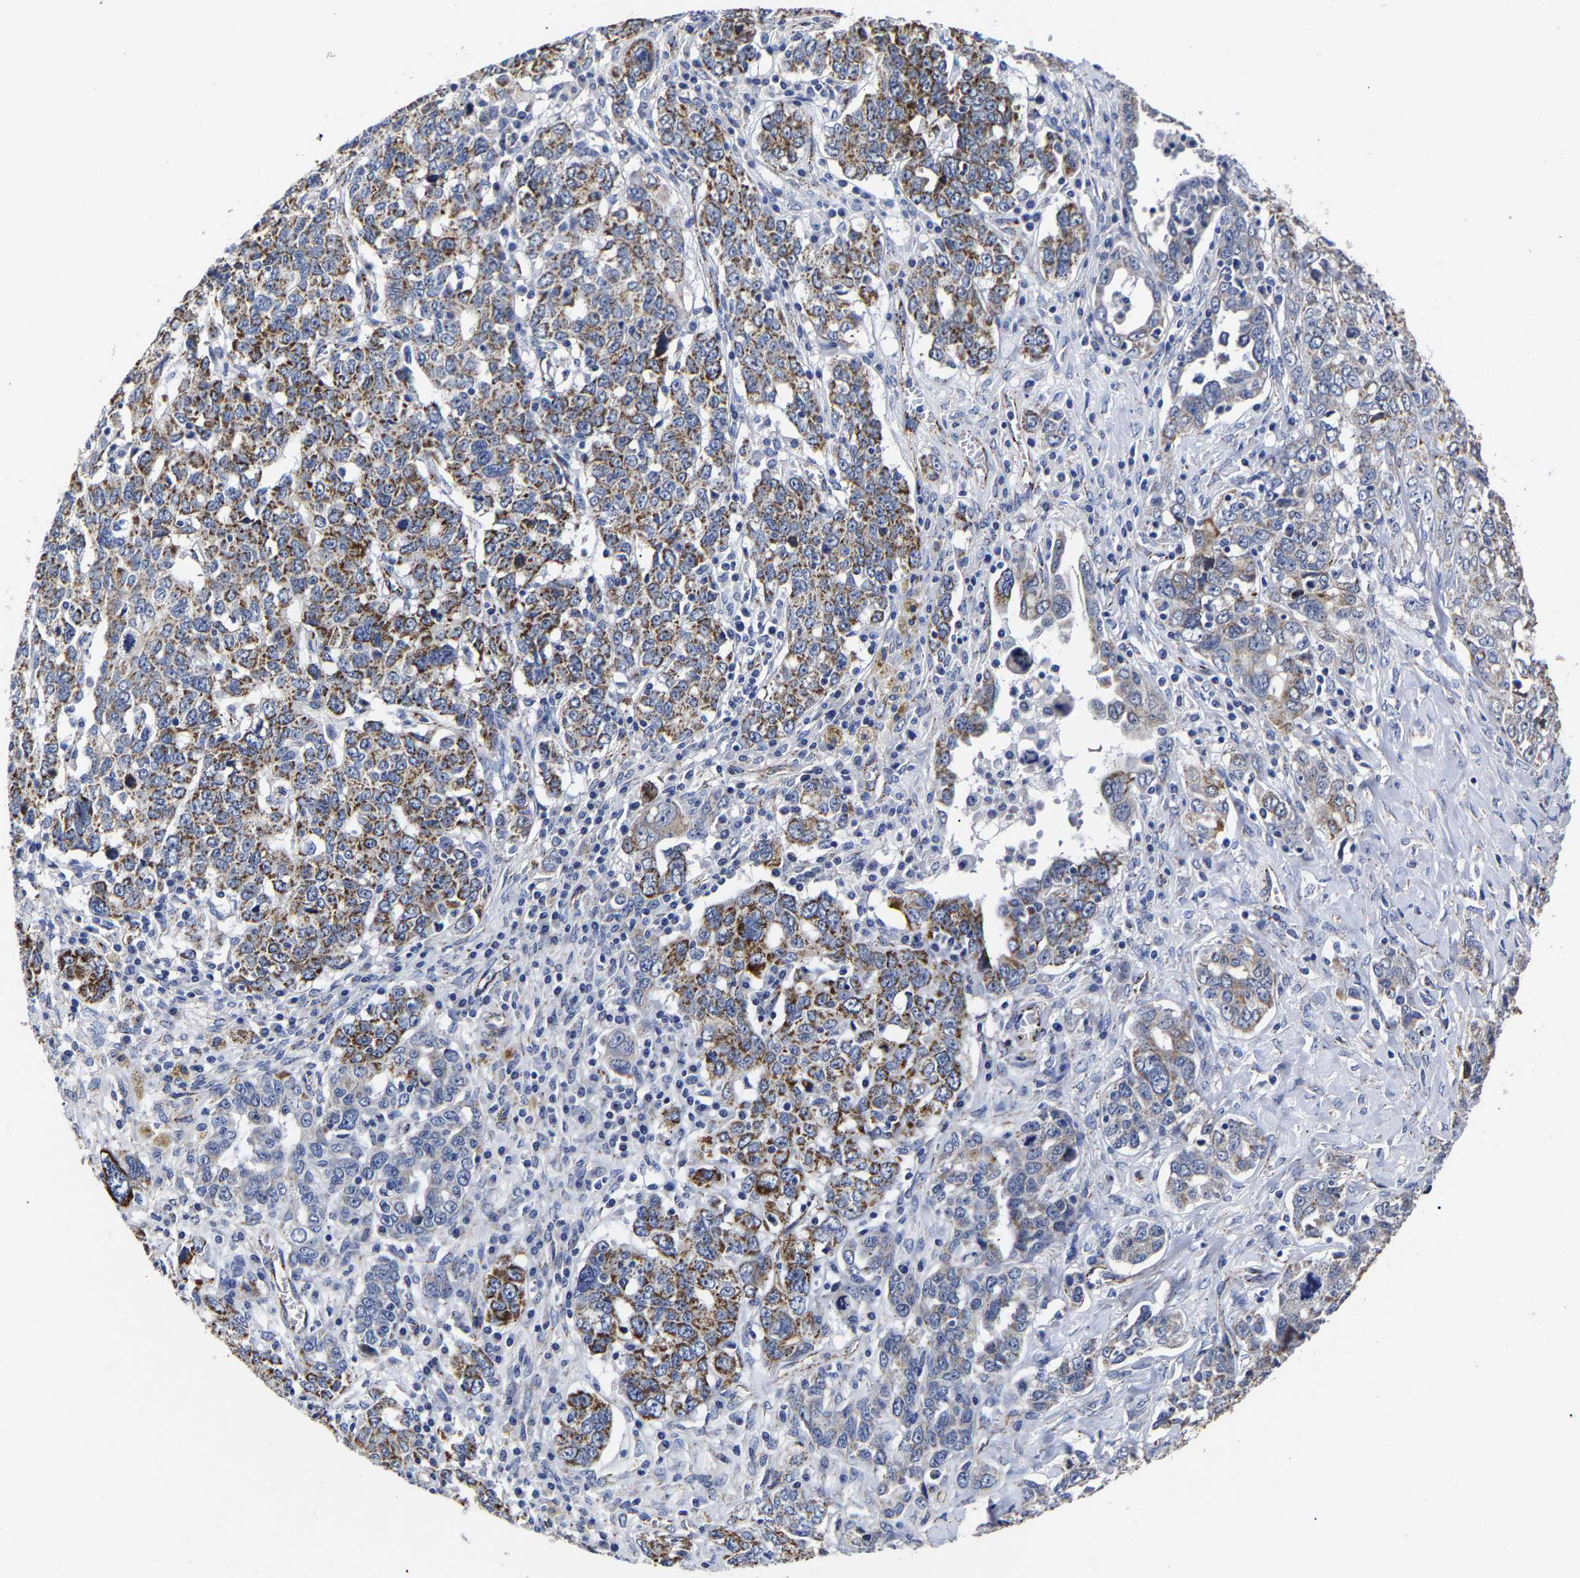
{"staining": {"intensity": "moderate", "quantity": "25%-75%", "location": "cytoplasmic/membranous"}, "tissue": "ovarian cancer", "cell_type": "Tumor cells", "image_type": "cancer", "snomed": [{"axis": "morphology", "description": "Carcinoma, endometroid"}, {"axis": "topography", "description": "Ovary"}], "caption": "This image reveals immunohistochemistry staining of ovarian cancer (endometroid carcinoma), with medium moderate cytoplasmic/membranous expression in about 25%-75% of tumor cells.", "gene": "AASS", "patient": {"sex": "female", "age": 62}}